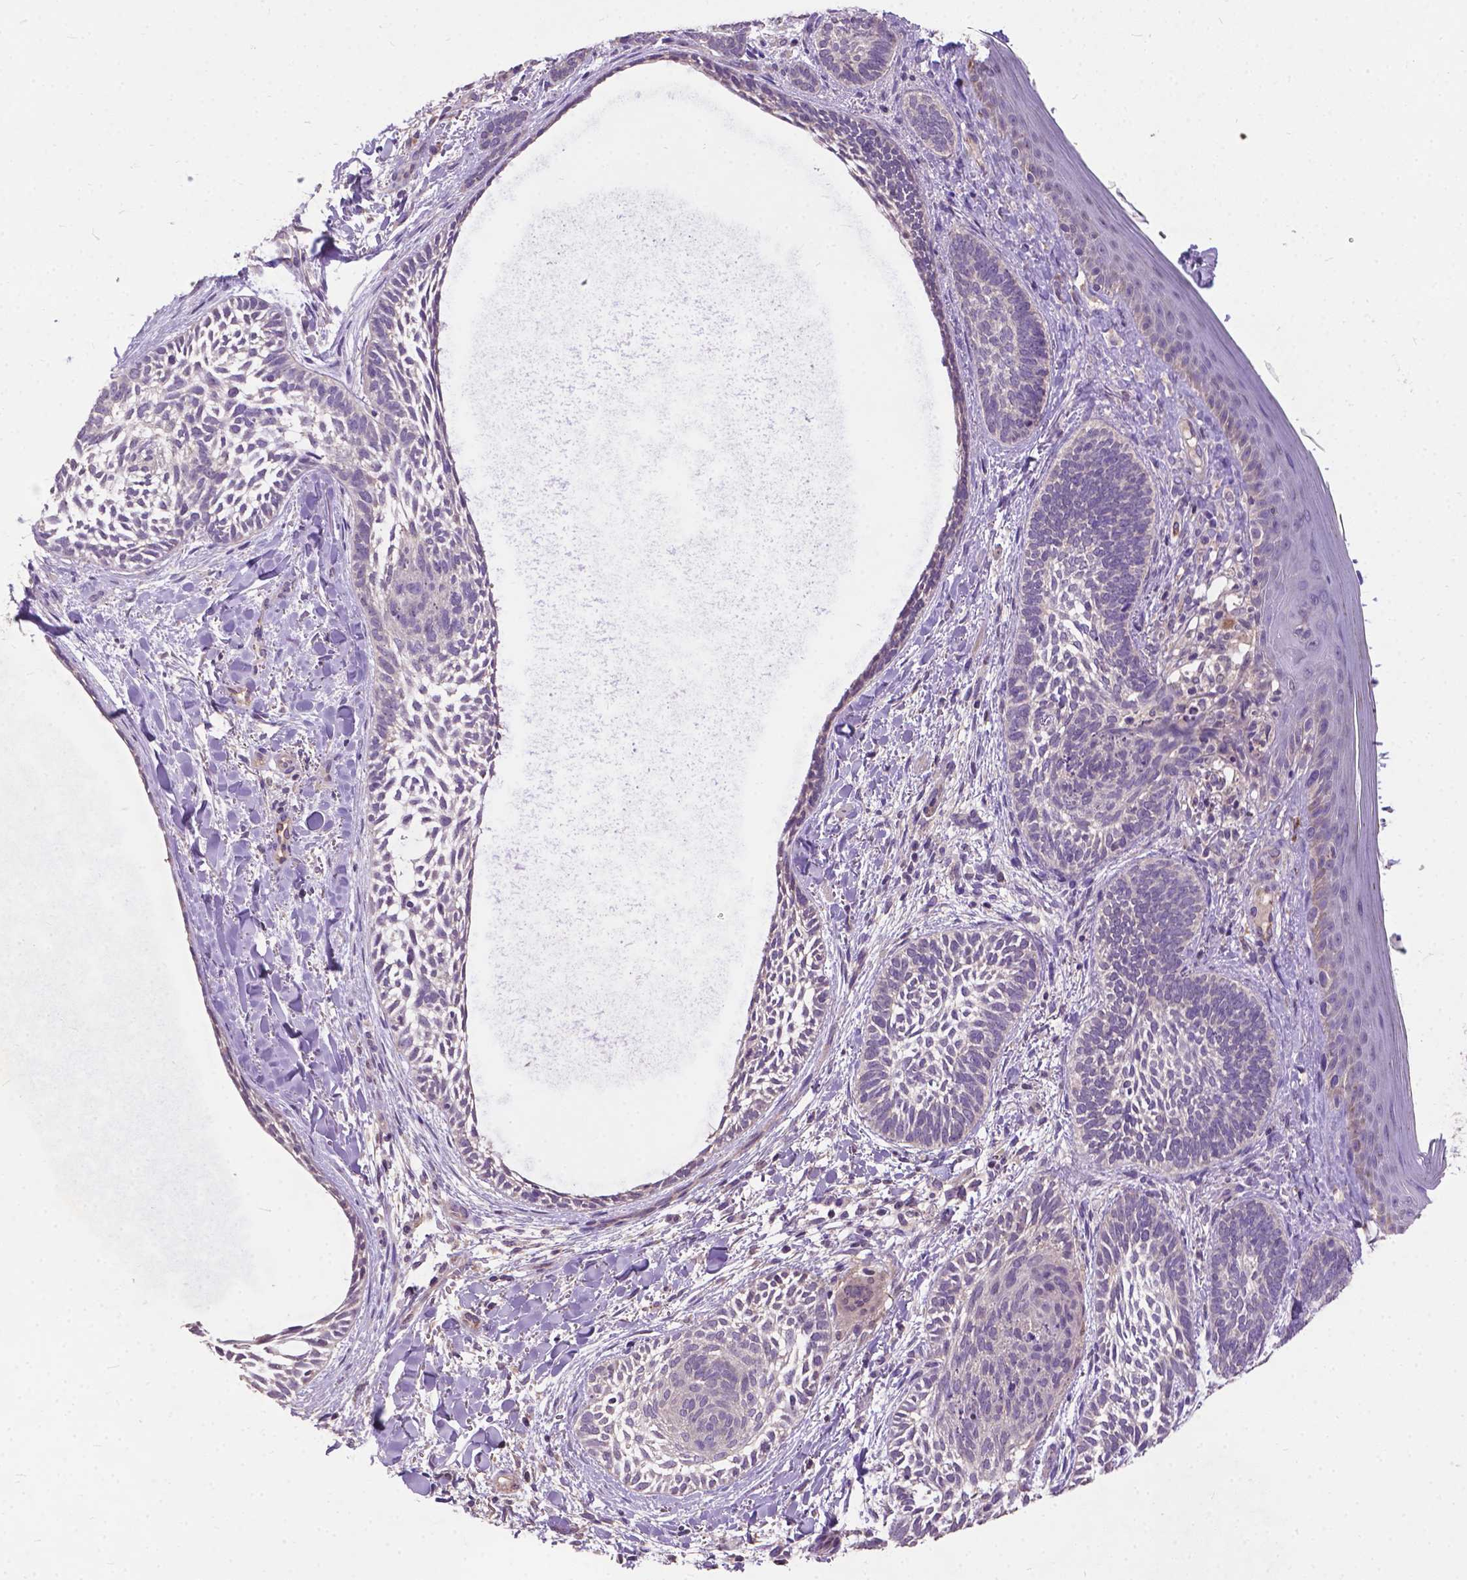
{"staining": {"intensity": "negative", "quantity": "none", "location": "none"}, "tissue": "skin cancer", "cell_type": "Tumor cells", "image_type": "cancer", "snomed": [{"axis": "morphology", "description": "Normal tissue, NOS"}, {"axis": "morphology", "description": "Basal cell carcinoma"}, {"axis": "topography", "description": "Skin"}], "caption": "High magnification brightfield microscopy of skin cancer stained with DAB (brown) and counterstained with hematoxylin (blue): tumor cells show no significant staining.", "gene": "ZNF337", "patient": {"sex": "male", "age": 46}}